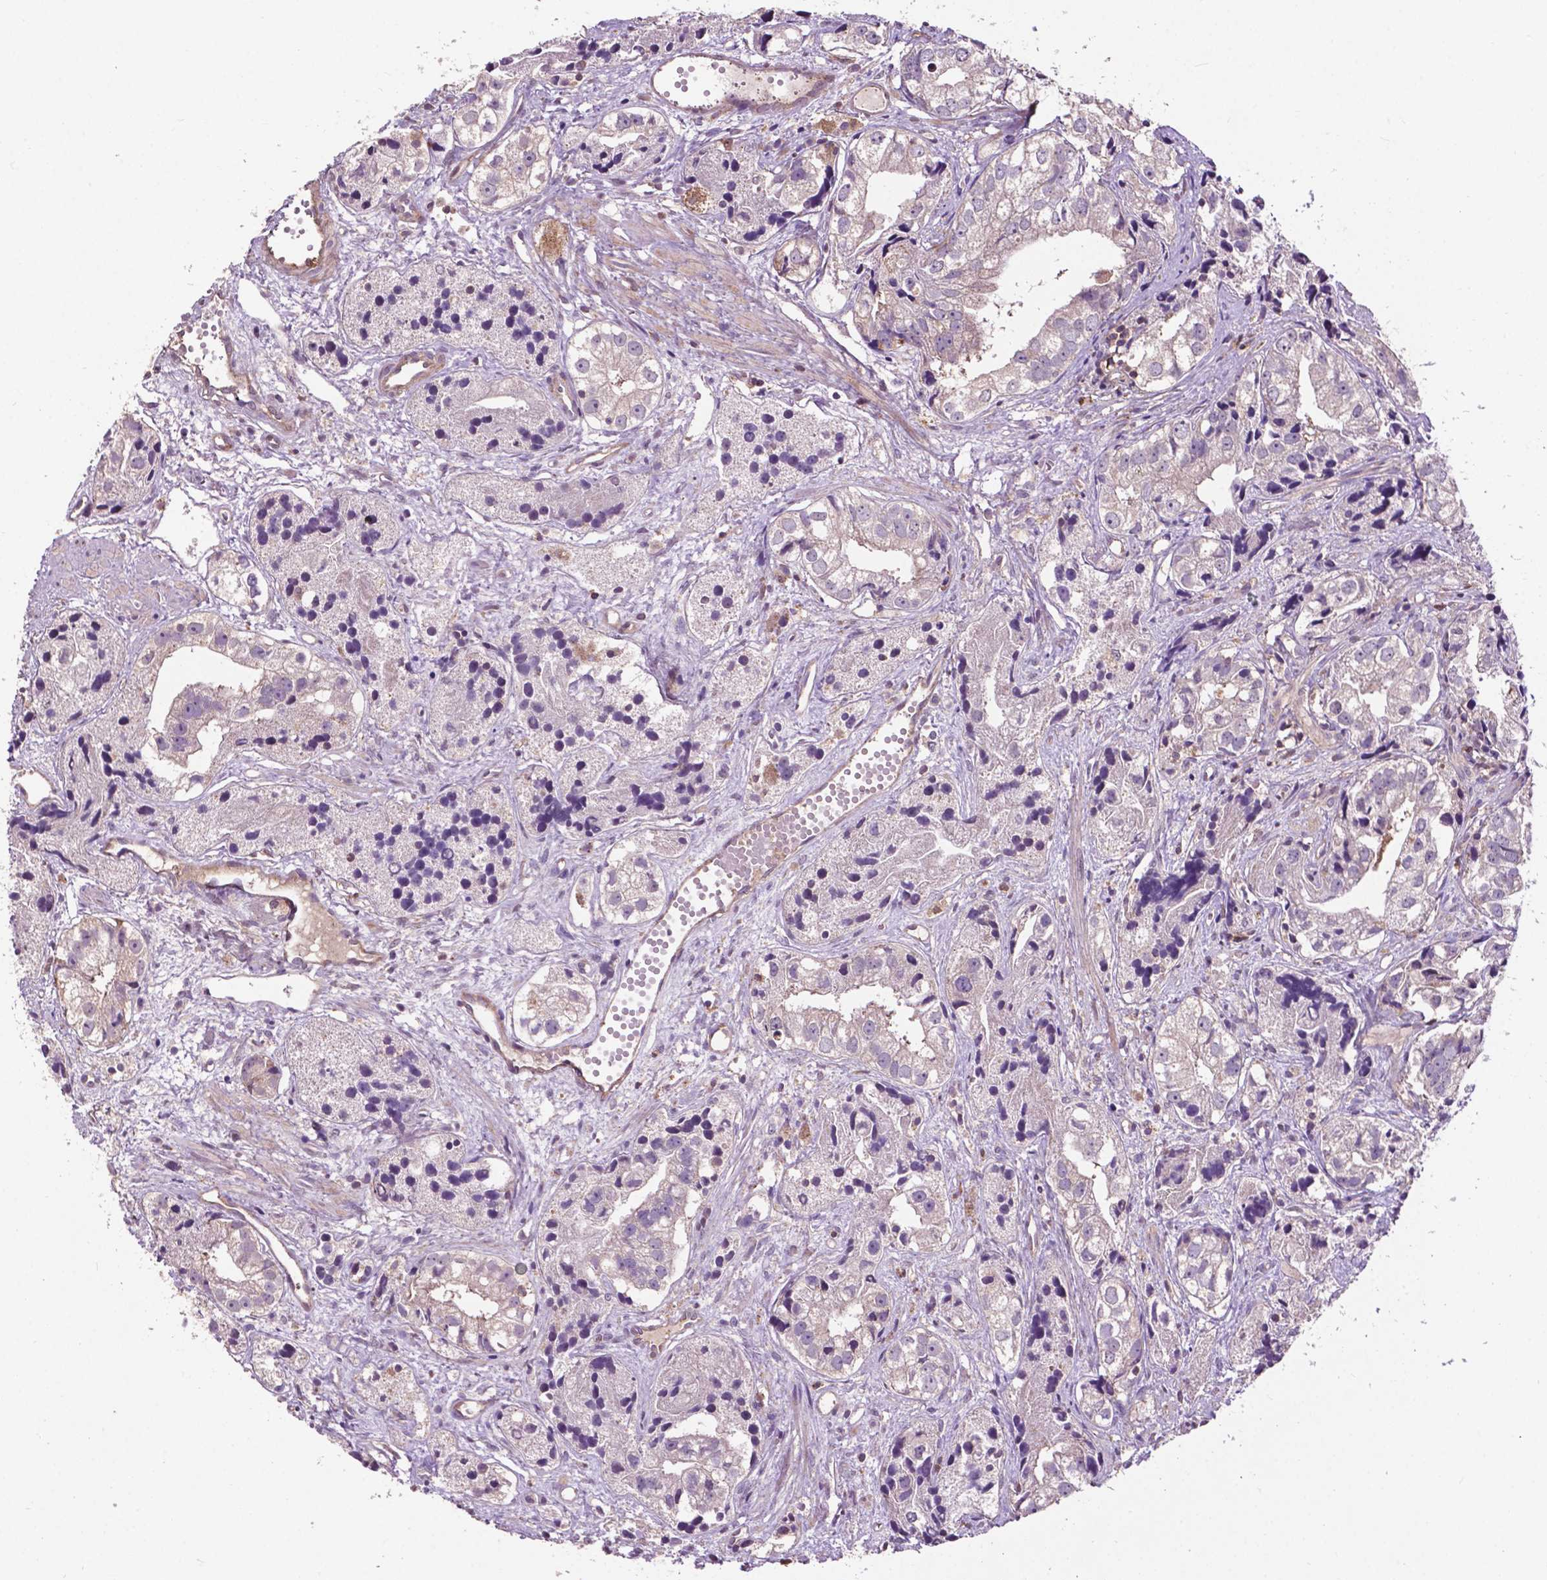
{"staining": {"intensity": "negative", "quantity": "none", "location": "none"}, "tissue": "prostate cancer", "cell_type": "Tumor cells", "image_type": "cancer", "snomed": [{"axis": "morphology", "description": "Adenocarcinoma, High grade"}, {"axis": "topography", "description": "Prostate"}], "caption": "Human prostate cancer (high-grade adenocarcinoma) stained for a protein using immunohistochemistry (IHC) demonstrates no staining in tumor cells.", "gene": "SMAD3", "patient": {"sex": "male", "age": 68}}